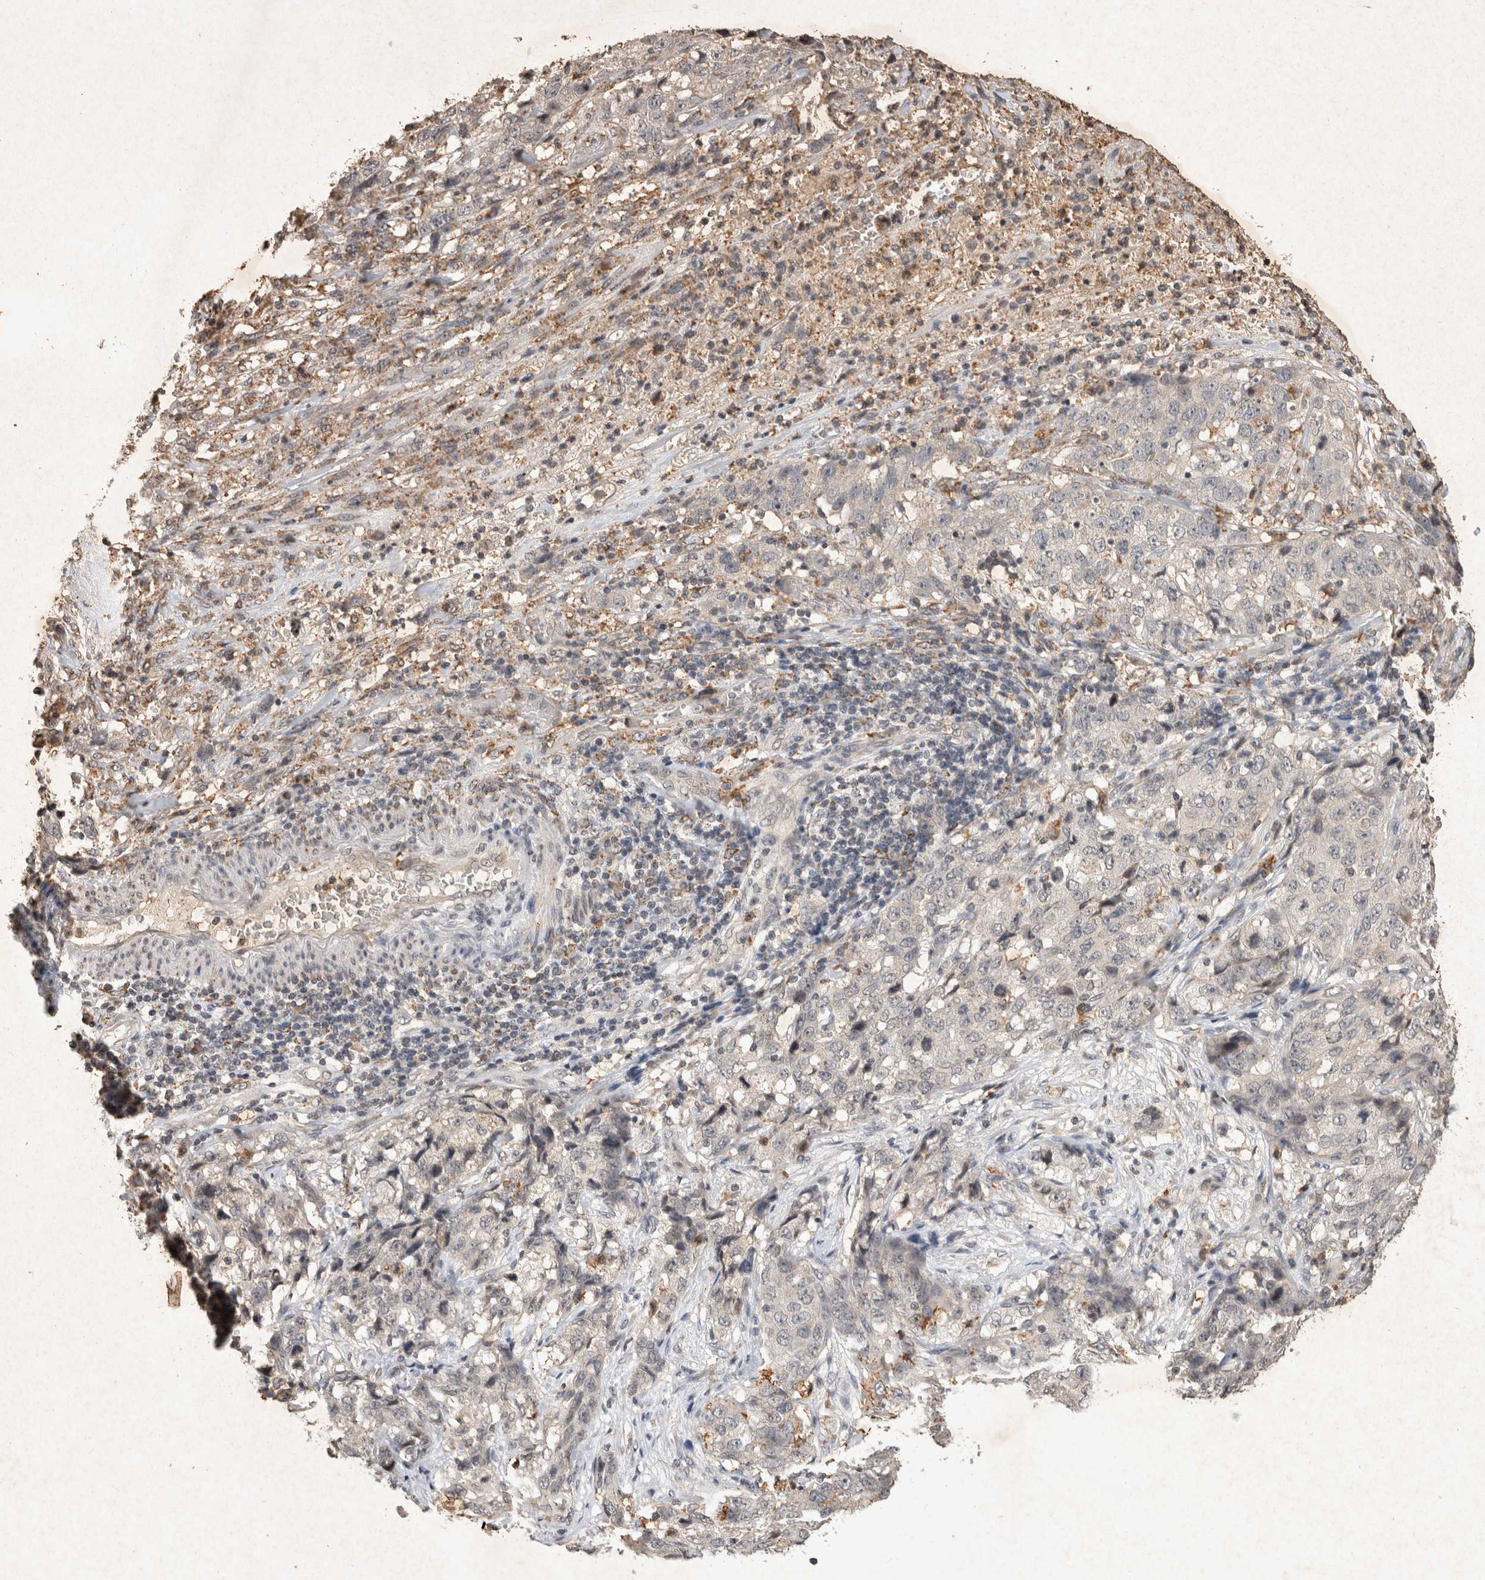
{"staining": {"intensity": "negative", "quantity": "none", "location": "none"}, "tissue": "stomach cancer", "cell_type": "Tumor cells", "image_type": "cancer", "snomed": [{"axis": "morphology", "description": "Adenocarcinoma, NOS"}, {"axis": "topography", "description": "Stomach"}], "caption": "Human stomach adenocarcinoma stained for a protein using IHC displays no staining in tumor cells.", "gene": "HRK", "patient": {"sex": "male", "age": 48}}